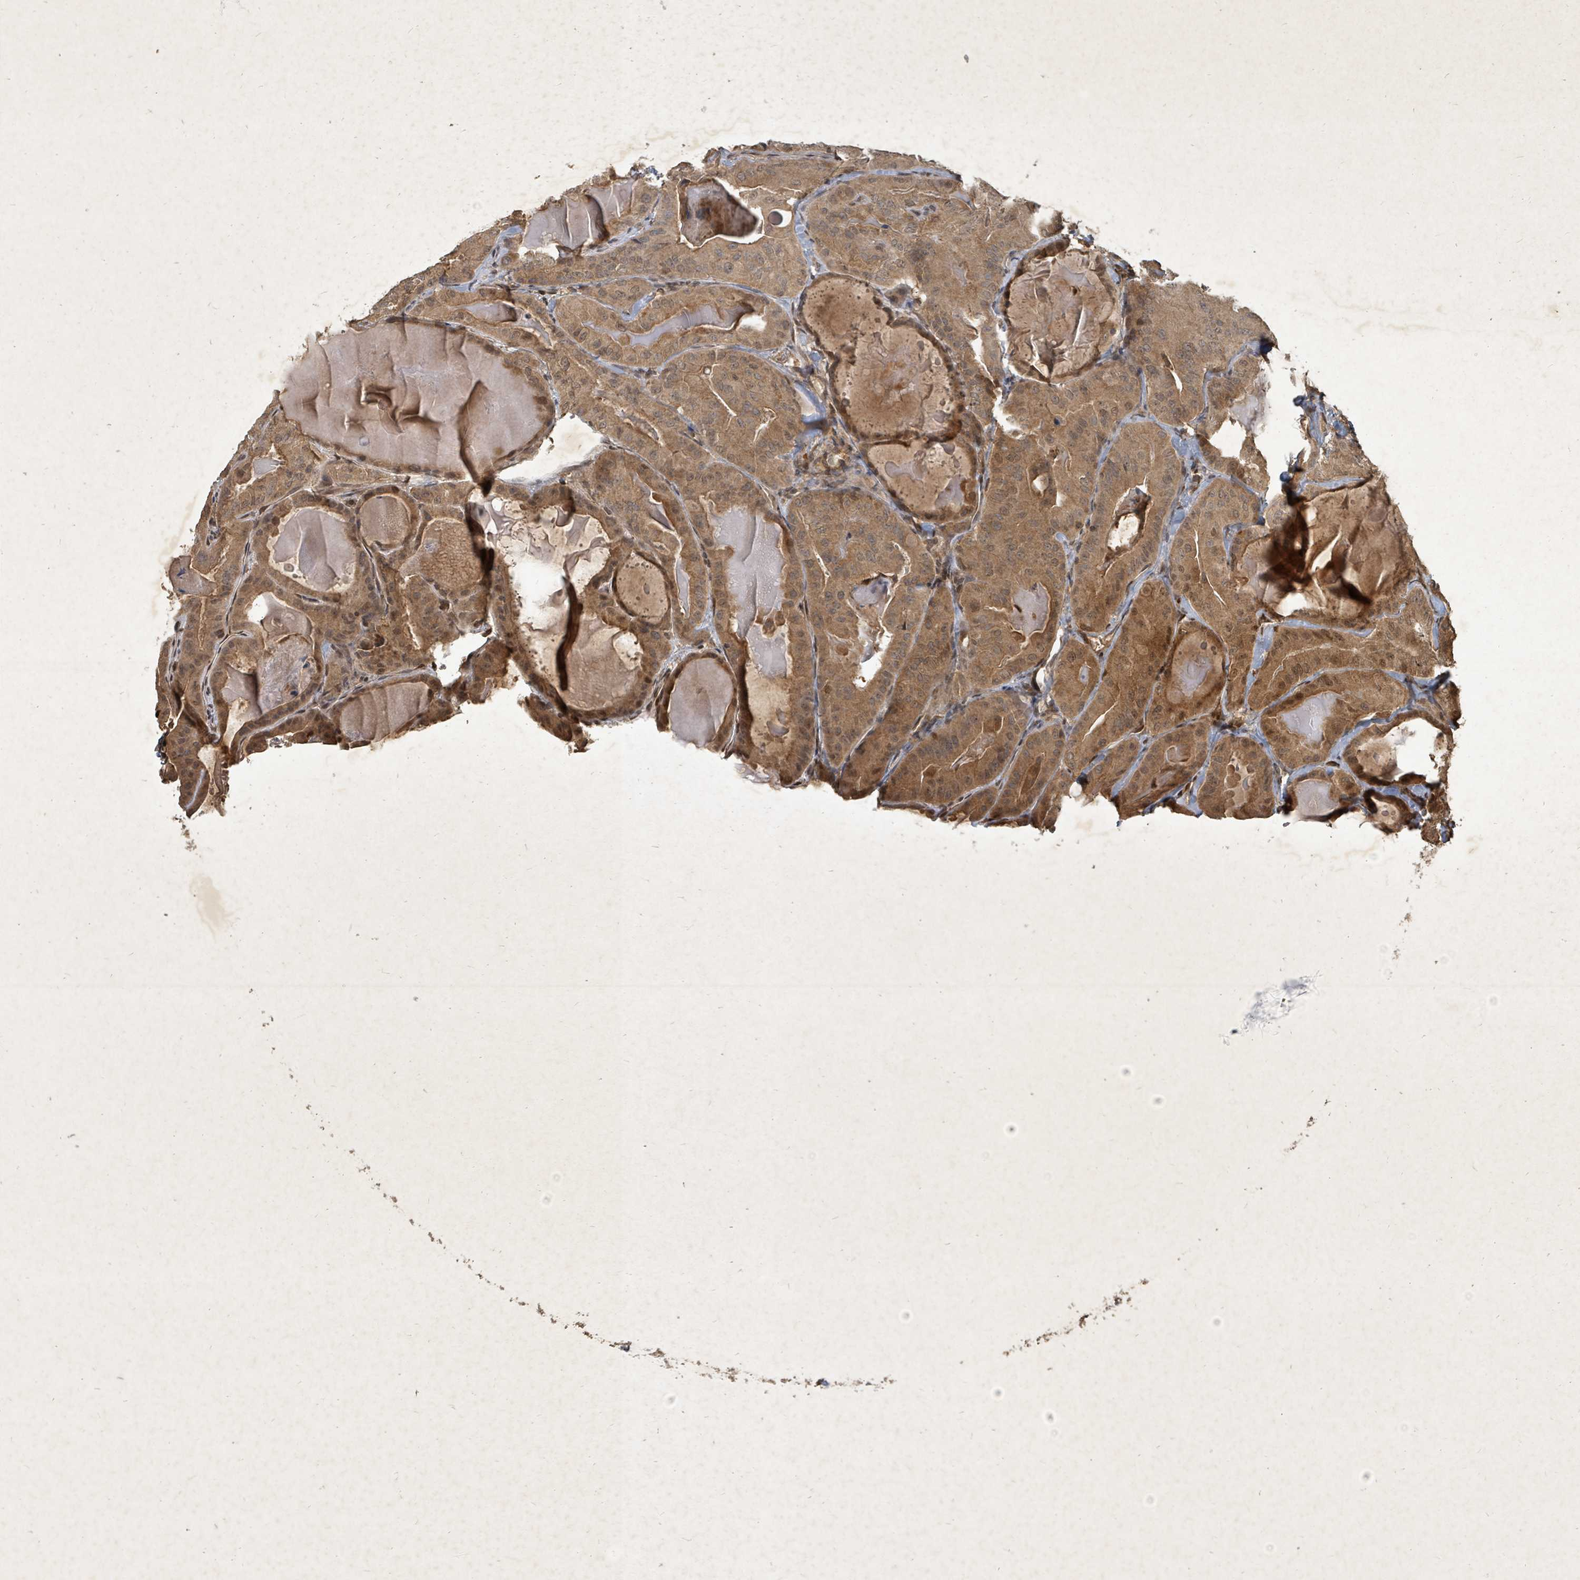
{"staining": {"intensity": "moderate", "quantity": ">75%", "location": "cytoplasmic/membranous,nuclear"}, "tissue": "thyroid cancer", "cell_type": "Tumor cells", "image_type": "cancer", "snomed": [{"axis": "morphology", "description": "Papillary adenocarcinoma, NOS"}, {"axis": "topography", "description": "Thyroid gland"}], "caption": "Moderate cytoplasmic/membranous and nuclear protein expression is seen in about >75% of tumor cells in thyroid cancer (papillary adenocarcinoma).", "gene": "KDM4E", "patient": {"sex": "female", "age": 68}}